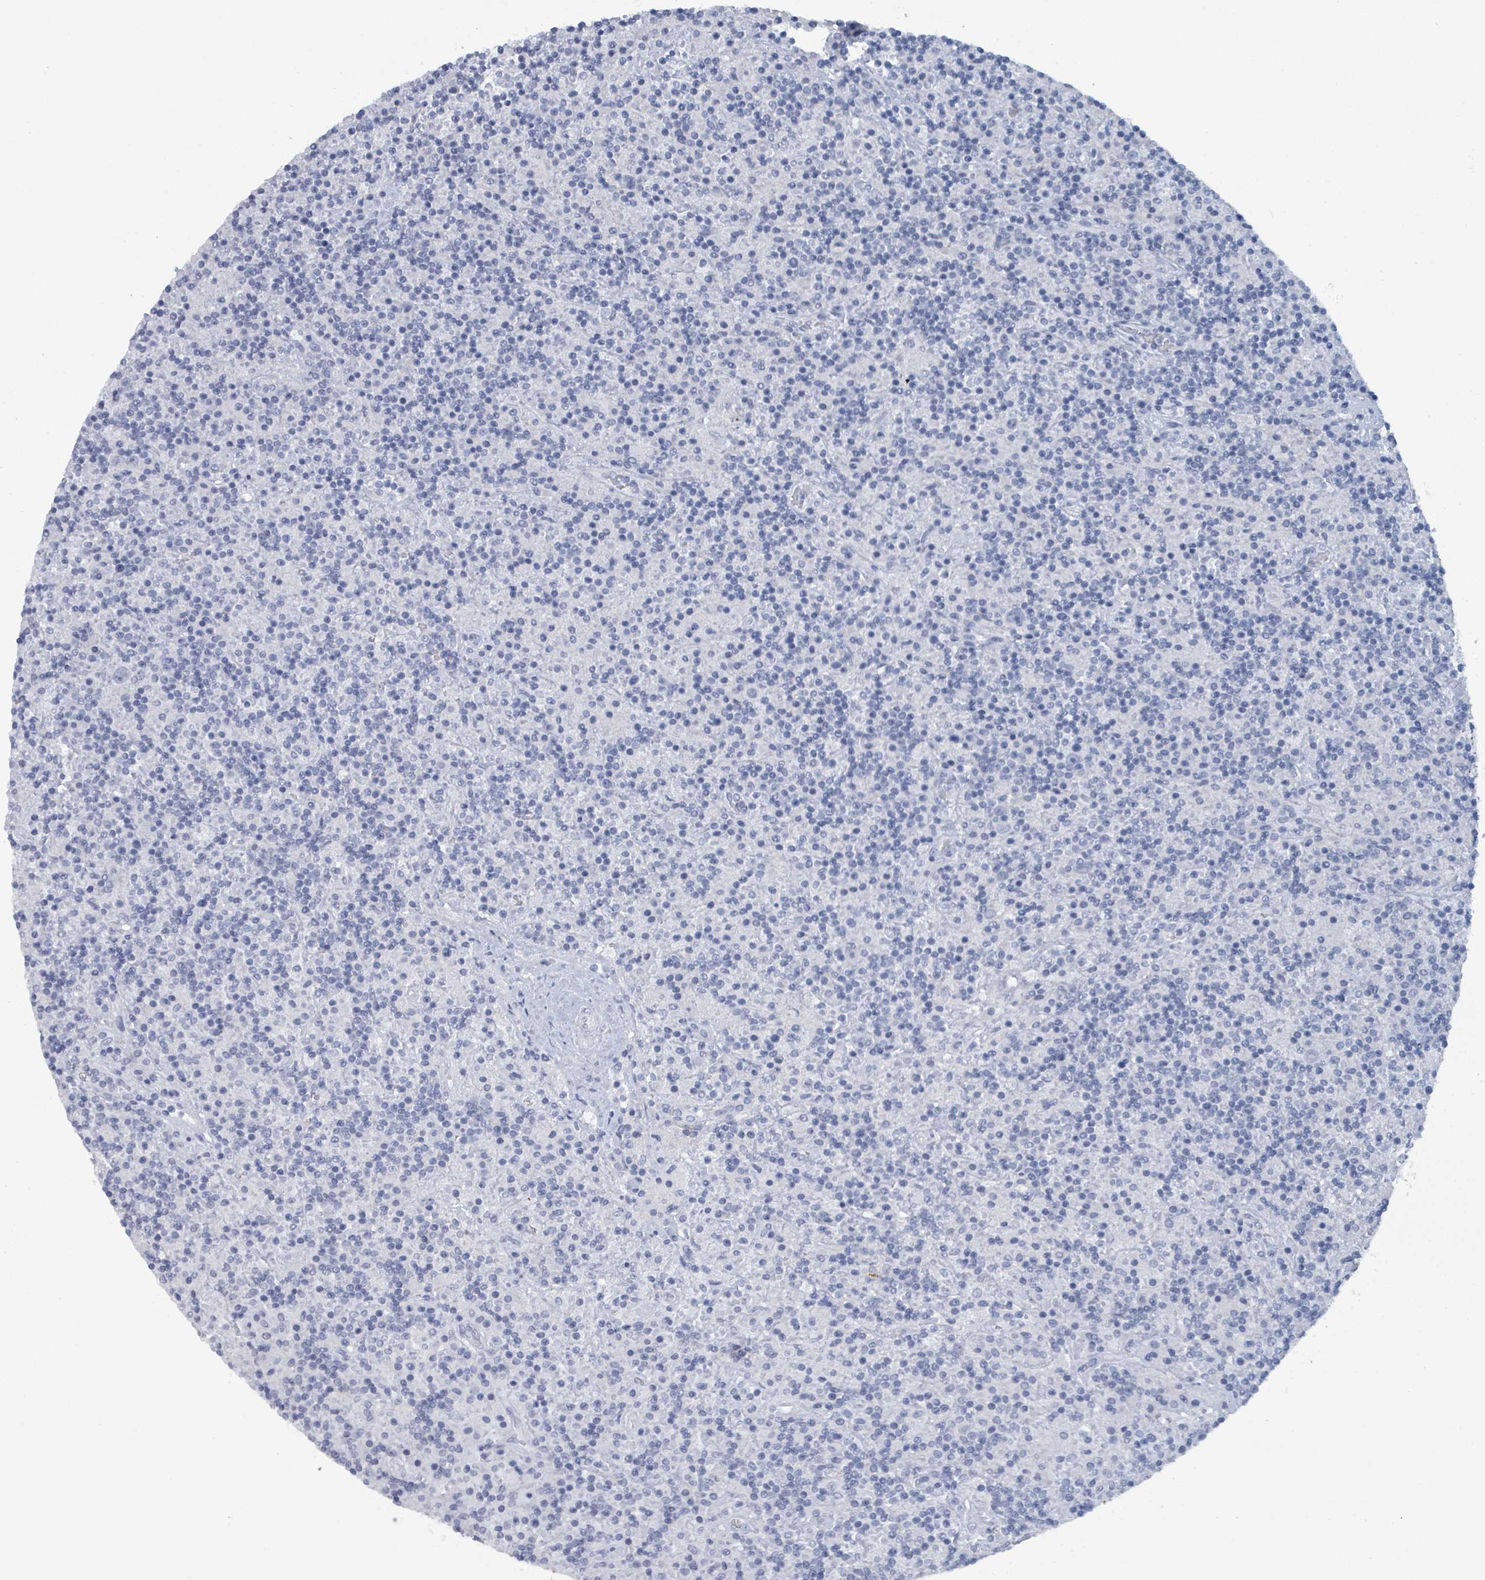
{"staining": {"intensity": "negative", "quantity": "none", "location": "none"}, "tissue": "lymphoma", "cell_type": "Tumor cells", "image_type": "cancer", "snomed": [{"axis": "morphology", "description": "Hodgkin's disease, NOS"}, {"axis": "topography", "description": "Lymph node"}], "caption": "Hodgkin's disease was stained to show a protein in brown. There is no significant expression in tumor cells.", "gene": "VPS13D", "patient": {"sex": "male", "age": 70}}